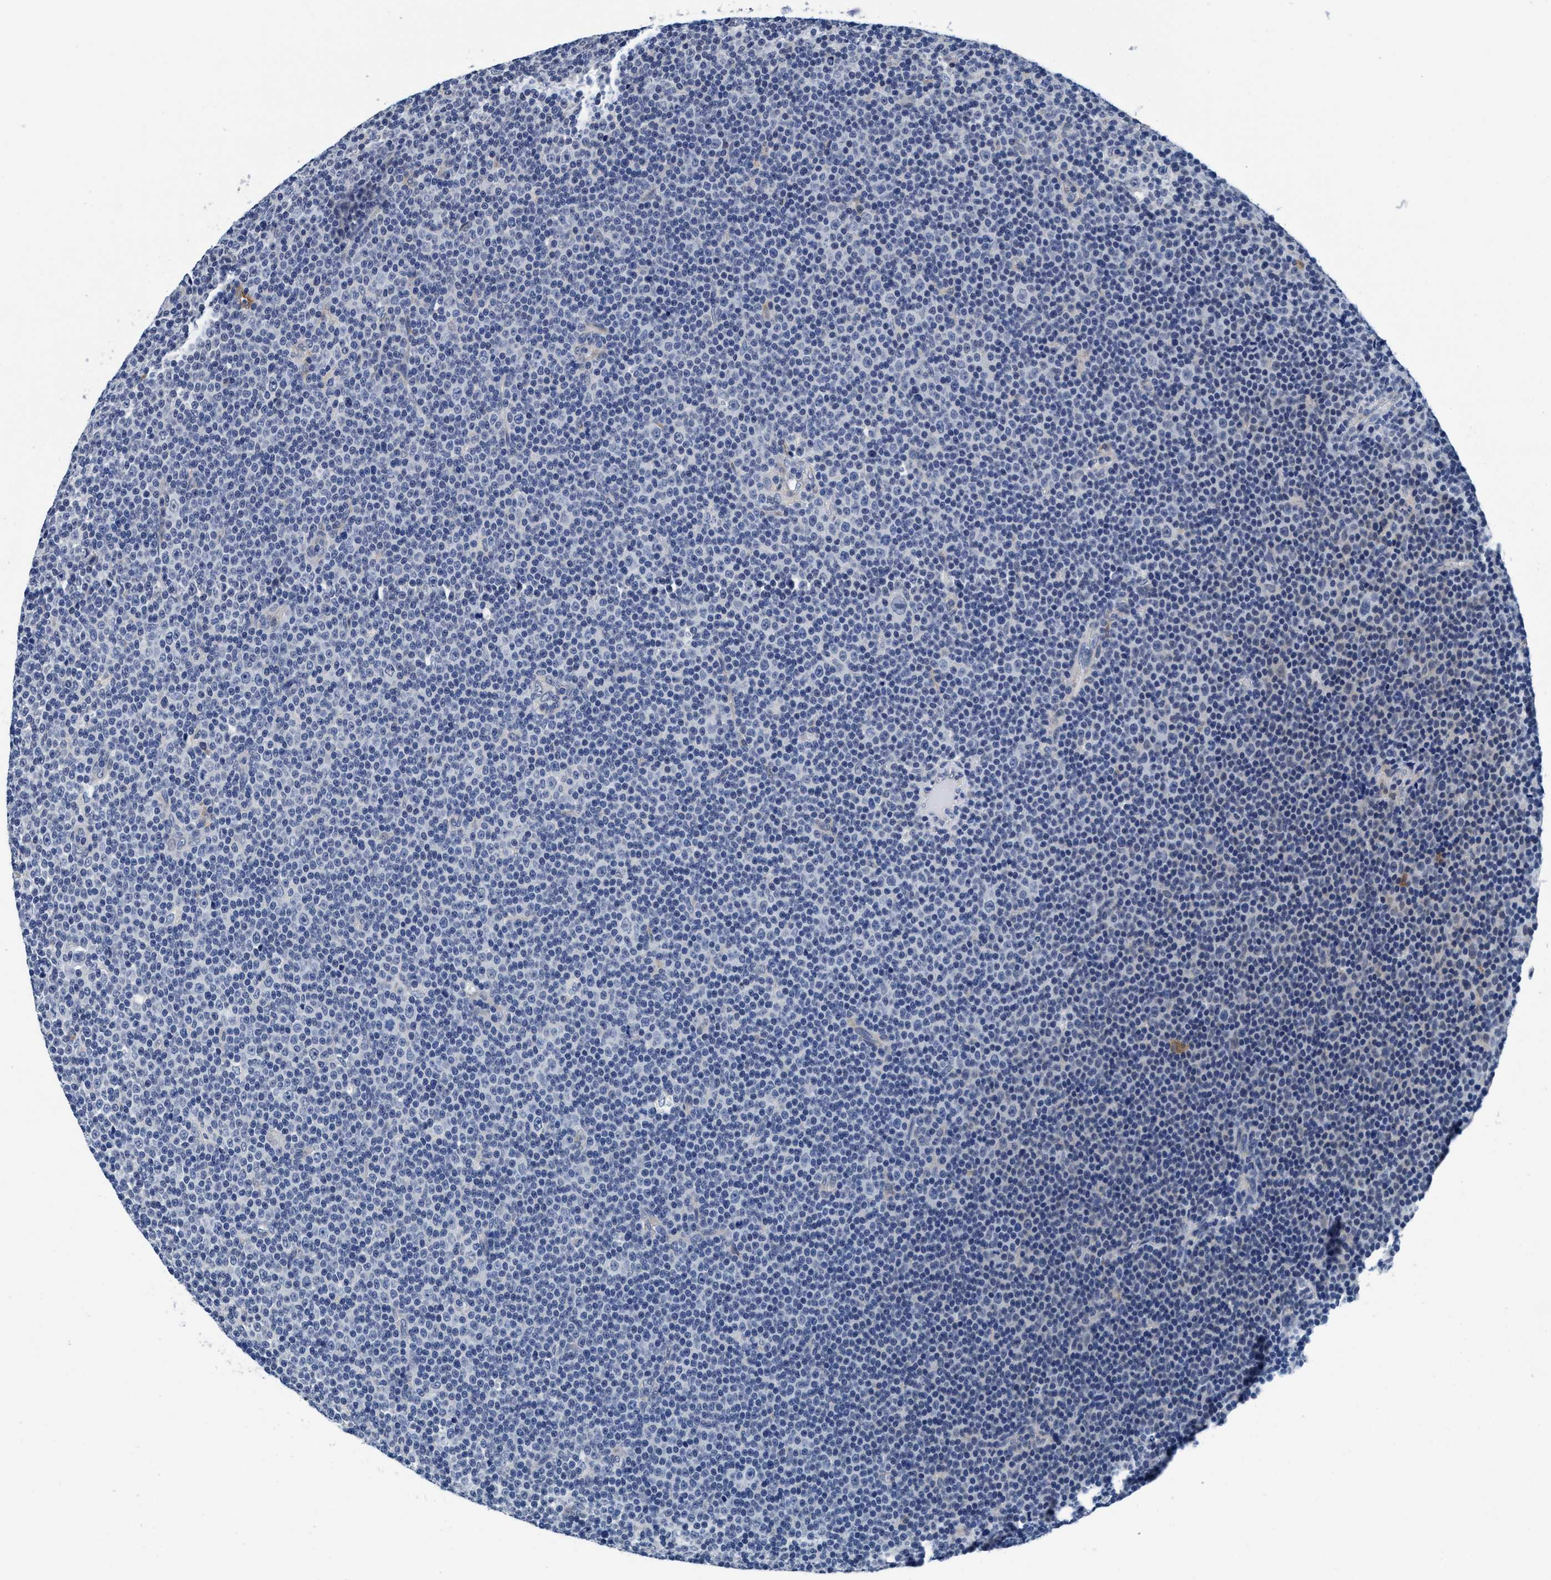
{"staining": {"intensity": "negative", "quantity": "none", "location": "none"}, "tissue": "lymphoma", "cell_type": "Tumor cells", "image_type": "cancer", "snomed": [{"axis": "morphology", "description": "Malignant lymphoma, non-Hodgkin's type, Low grade"}, {"axis": "topography", "description": "Lymph node"}], "caption": "Immunohistochemical staining of human malignant lymphoma, non-Hodgkin's type (low-grade) shows no significant staining in tumor cells.", "gene": "TMEM94", "patient": {"sex": "female", "age": 67}}